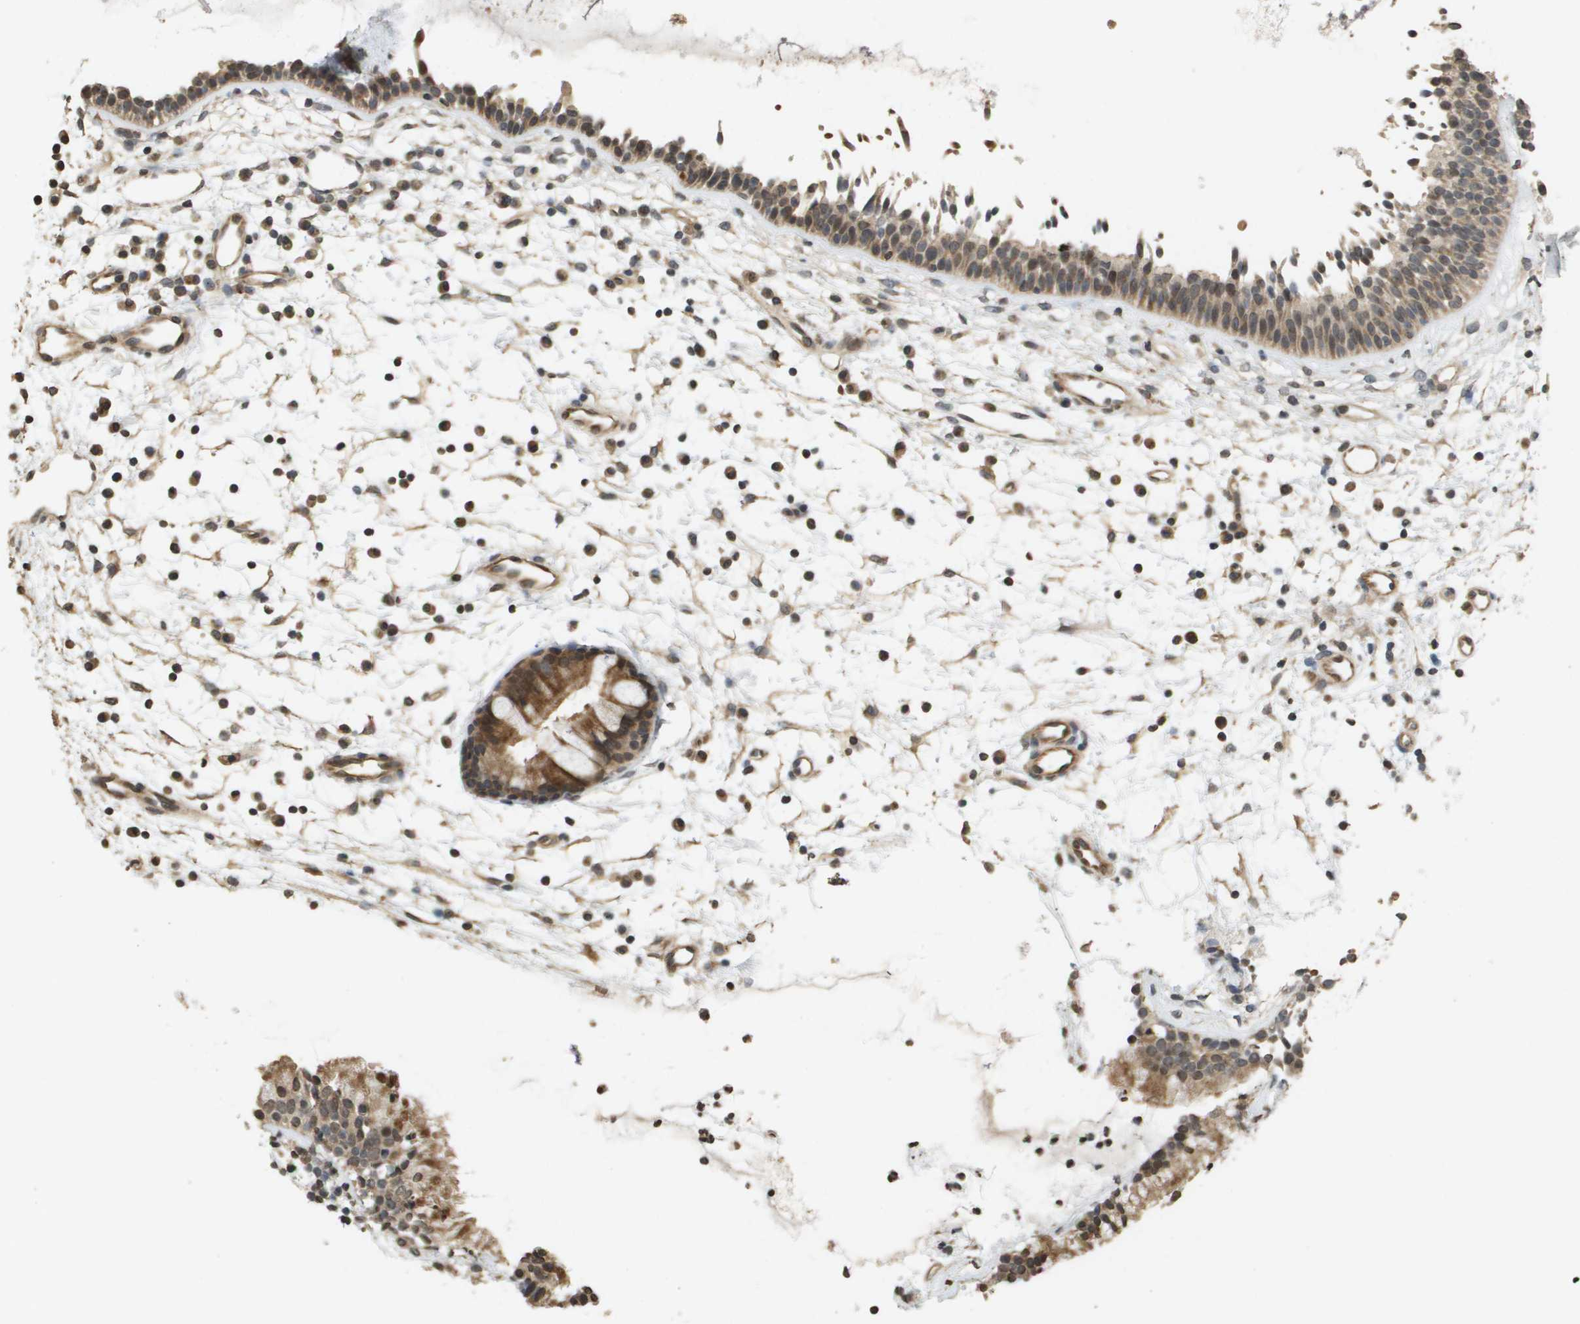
{"staining": {"intensity": "moderate", "quantity": ">75%", "location": "cytoplasmic/membranous"}, "tissue": "nasopharynx", "cell_type": "Respiratory epithelial cells", "image_type": "normal", "snomed": [{"axis": "morphology", "description": "Normal tissue, NOS"}, {"axis": "topography", "description": "Nasopharynx"}], "caption": "Brown immunohistochemical staining in unremarkable nasopharynx exhibits moderate cytoplasmic/membranous staining in approximately >75% of respiratory epithelial cells. The staining was performed using DAB (3,3'-diaminobenzidine) to visualize the protein expression in brown, while the nuclei were stained in blue with hematoxylin (Magnification: 20x).", "gene": "RAB21", "patient": {"sex": "male", "age": 21}}